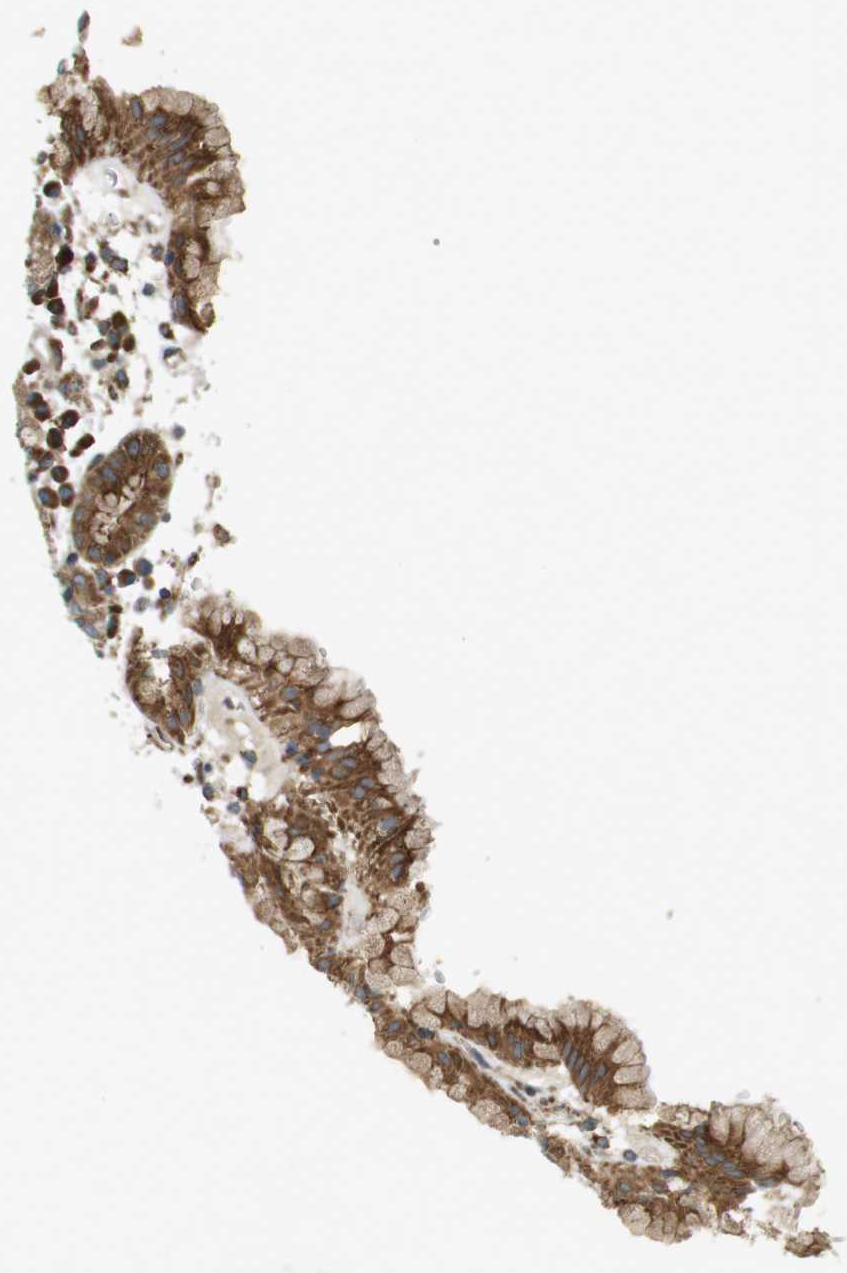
{"staining": {"intensity": "moderate", "quantity": ">75%", "location": "cytoplasmic/membranous"}, "tissue": "stomach", "cell_type": "Glandular cells", "image_type": "normal", "snomed": [{"axis": "morphology", "description": "Normal tissue, NOS"}, {"axis": "topography", "description": "Stomach"}, {"axis": "topography", "description": "Stomach, lower"}], "caption": "The micrograph displays staining of benign stomach, revealing moderate cytoplasmic/membranous protein staining (brown color) within glandular cells.", "gene": "SLC41A1", "patient": {"sex": "female", "age": 75}}